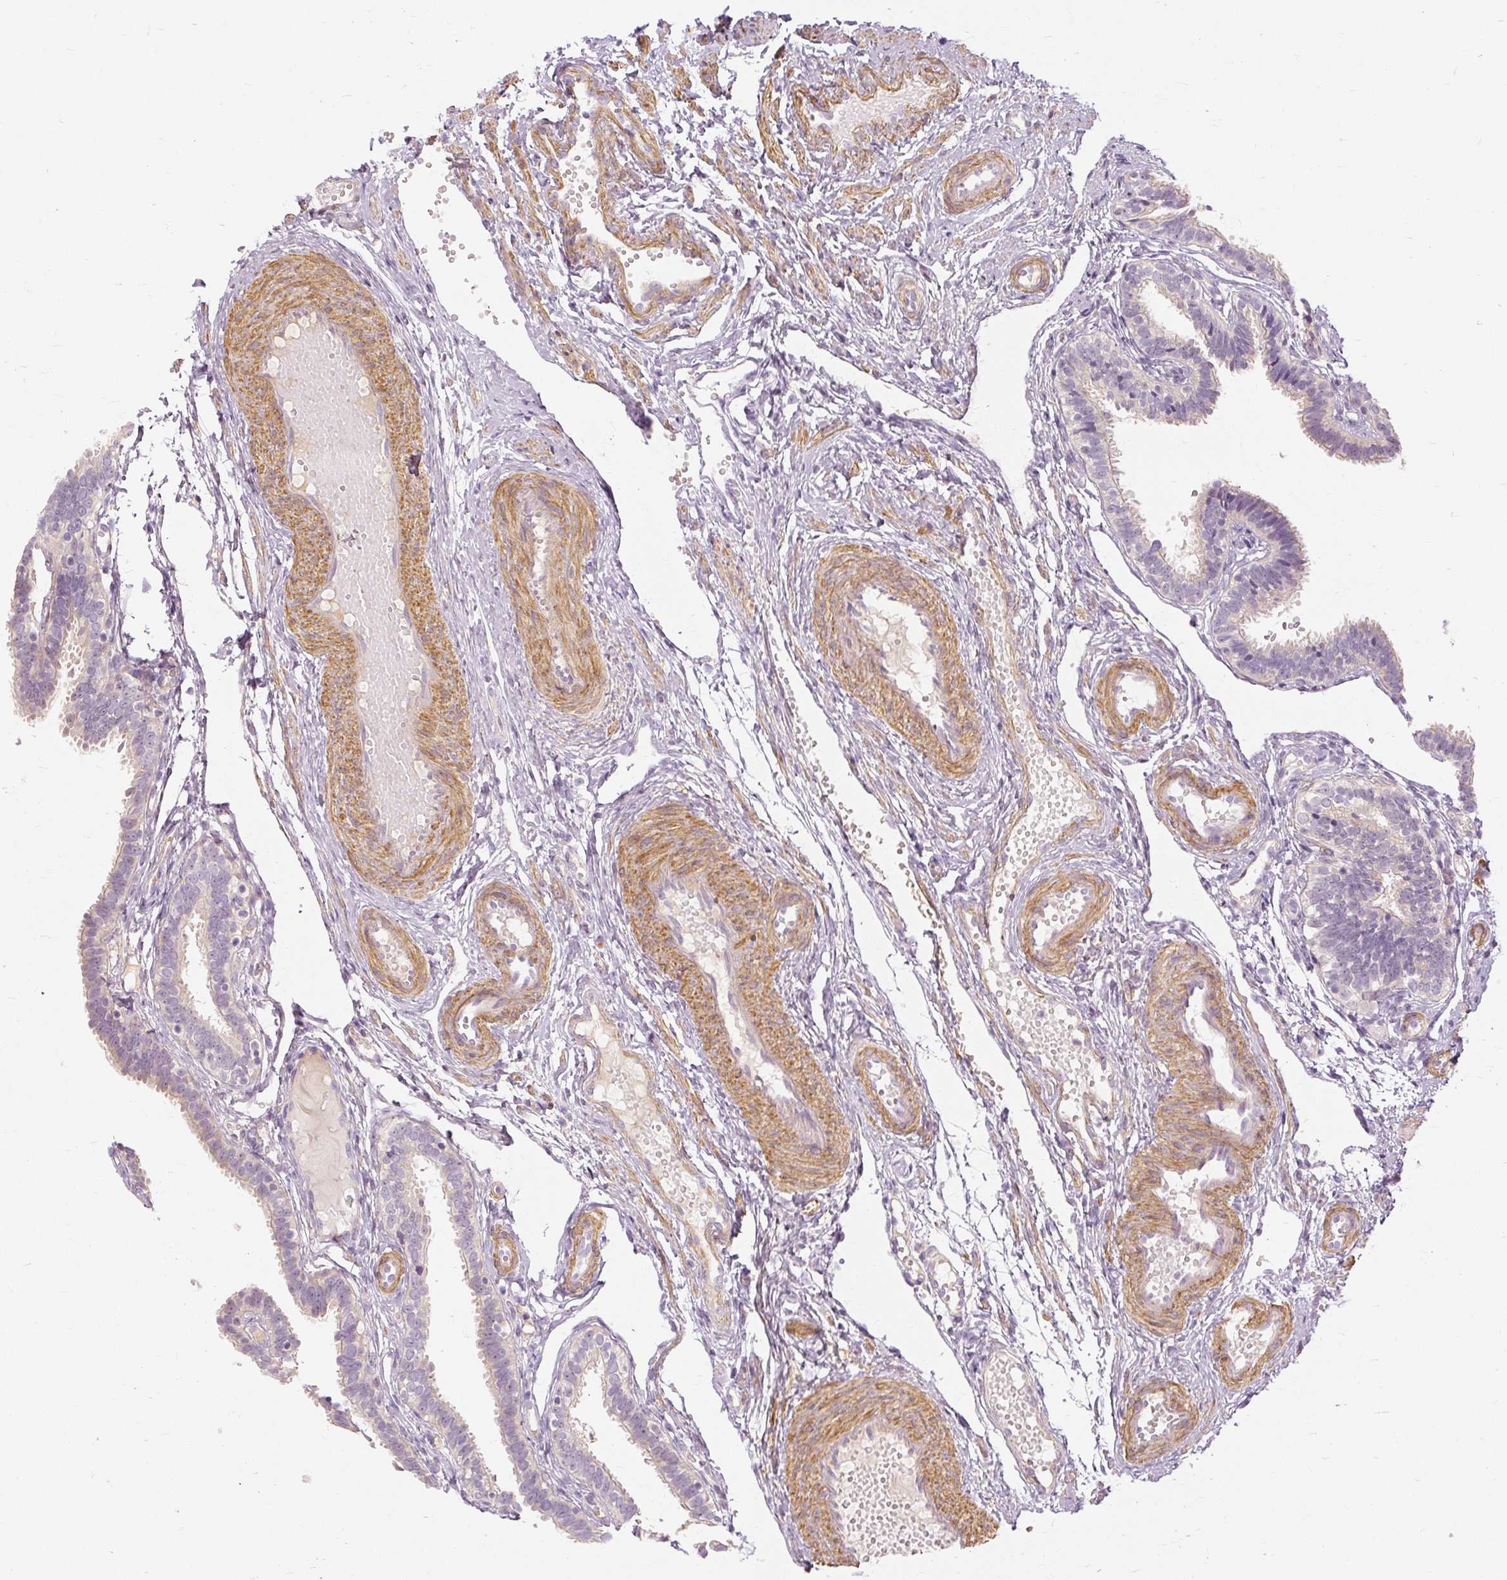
{"staining": {"intensity": "negative", "quantity": "none", "location": "none"}, "tissue": "fallopian tube", "cell_type": "Glandular cells", "image_type": "normal", "snomed": [{"axis": "morphology", "description": "Normal tissue, NOS"}, {"axis": "topography", "description": "Fallopian tube"}], "caption": "This photomicrograph is of benign fallopian tube stained with IHC to label a protein in brown with the nuclei are counter-stained blue. There is no positivity in glandular cells.", "gene": "CAPN3", "patient": {"sex": "female", "age": 37}}